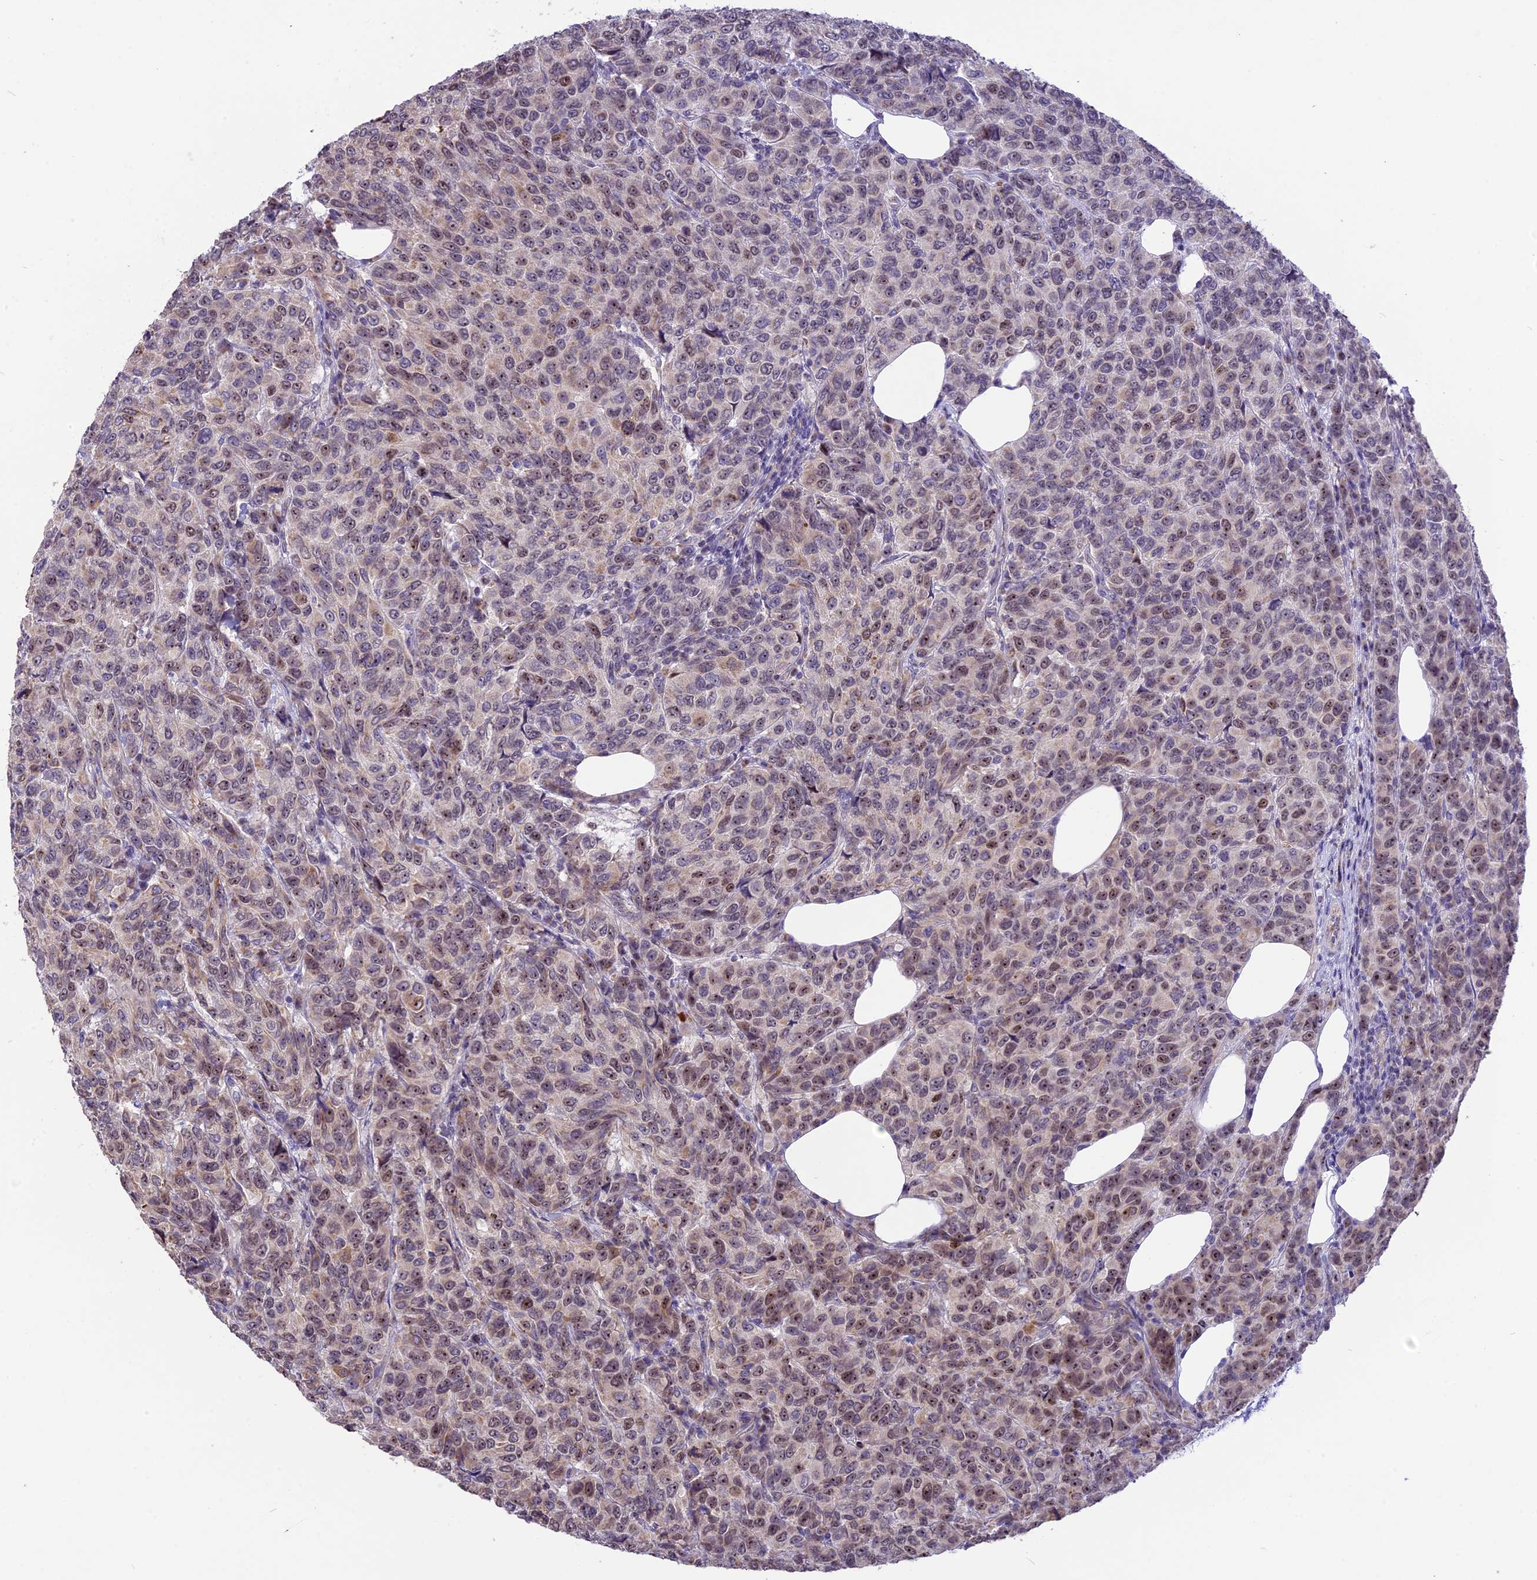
{"staining": {"intensity": "moderate", "quantity": "25%-75%", "location": "nuclear"}, "tissue": "breast cancer", "cell_type": "Tumor cells", "image_type": "cancer", "snomed": [{"axis": "morphology", "description": "Duct carcinoma"}, {"axis": "topography", "description": "Breast"}], "caption": "Tumor cells demonstrate medium levels of moderate nuclear expression in about 25%-75% of cells in human breast cancer (intraductal carcinoma).", "gene": "CMSS1", "patient": {"sex": "female", "age": 55}}